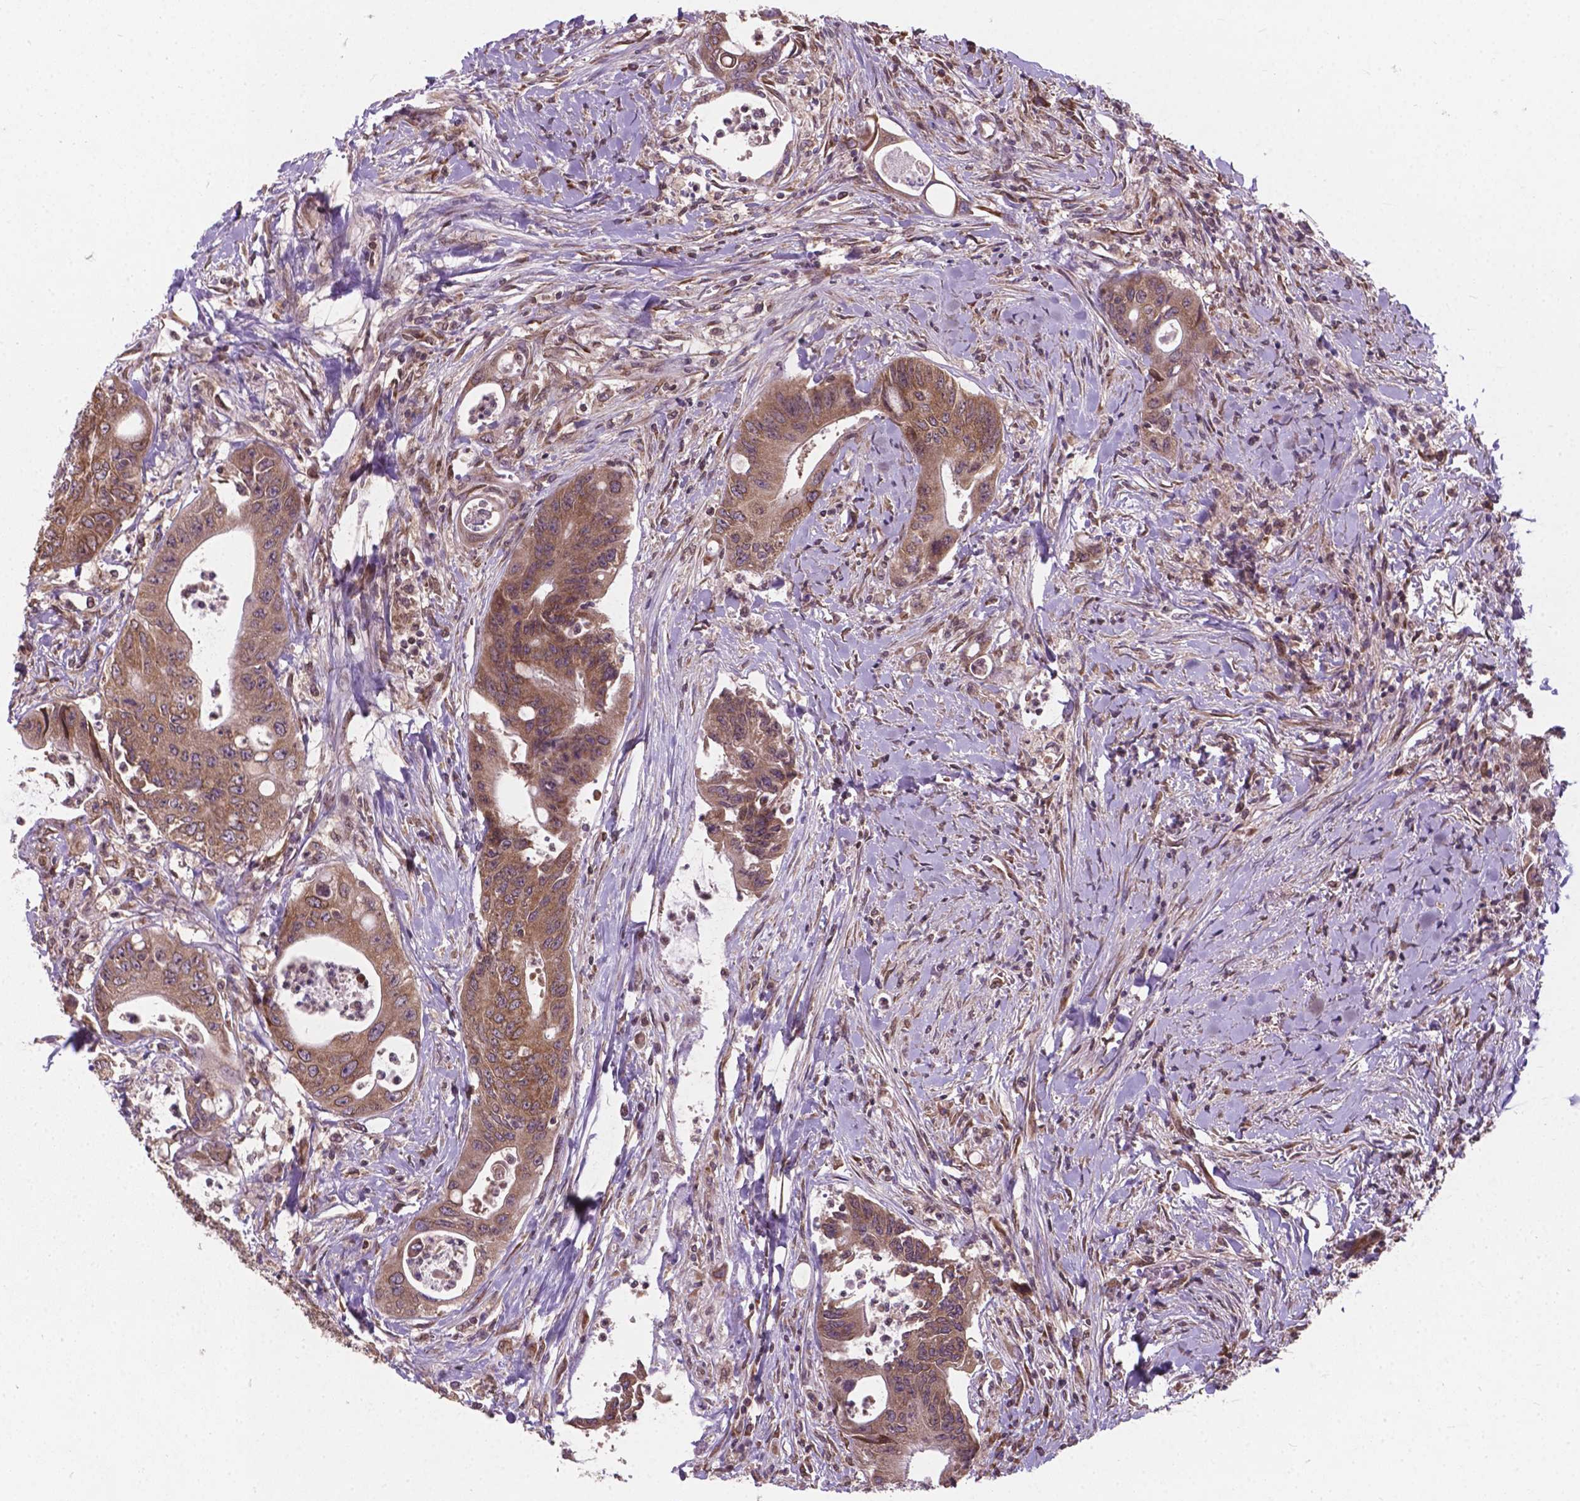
{"staining": {"intensity": "moderate", "quantity": ">75%", "location": "cytoplasmic/membranous"}, "tissue": "colorectal cancer", "cell_type": "Tumor cells", "image_type": "cancer", "snomed": [{"axis": "morphology", "description": "Adenocarcinoma, NOS"}, {"axis": "topography", "description": "Rectum"}], "caption": "The photomicrograph demonstrates immunohistochemical staining of colorectal cancer (adenocarcinoma). There is moderate cytoplasmic/membranous staining is appreciated in approximately >75% of tumor cells. The staining is performed using DAB (3,3'-diaminobenzidine) brown chromogen to label protein expression. The nuclei are counter-stained blue using hematoxylin.", "gene": "MRPL33", "patient": {"sex": "male", "age": 59}}